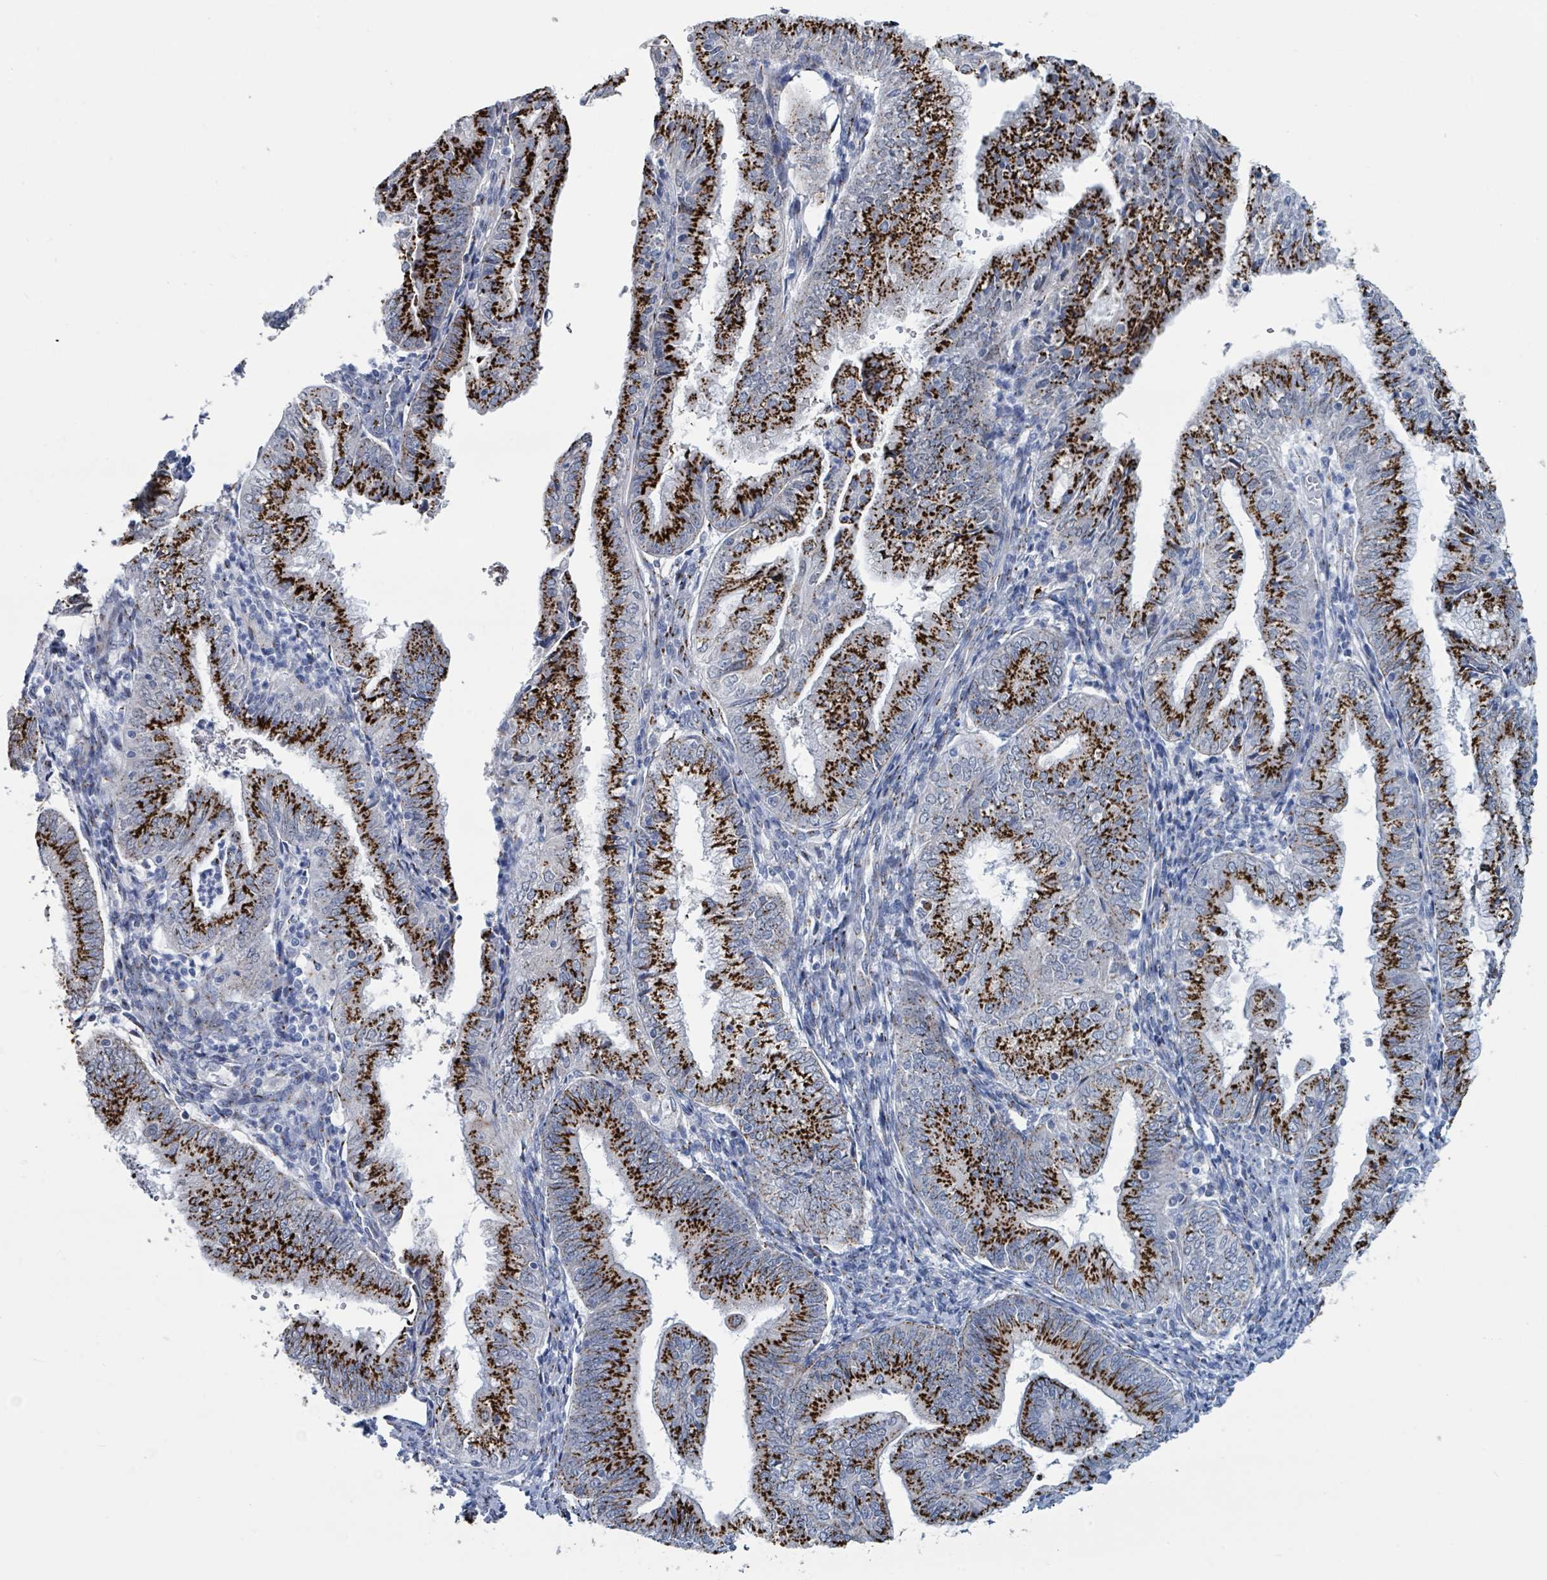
{"staining": {"intensity": "strong", "quantity": ">75%", "location": "cytoplasmic/membranous"}, "tissue": "endometrial cancer", "cell_type": "Tumor cells", "image_type": "cancer", "snomed": [{"axis": "morphology", "description": "Adenocarcinoma, NOS"}, {"axis": "topography", "description": "Endometrium"}], "caption": "Protein staining exhibits strong cytoplasmic/membranous expression in approximately >75% of tumor cells in adenocarcinoma (endometrial).", "gene": "DCAF5", "patient": {"sex": "female", "age": 55}}